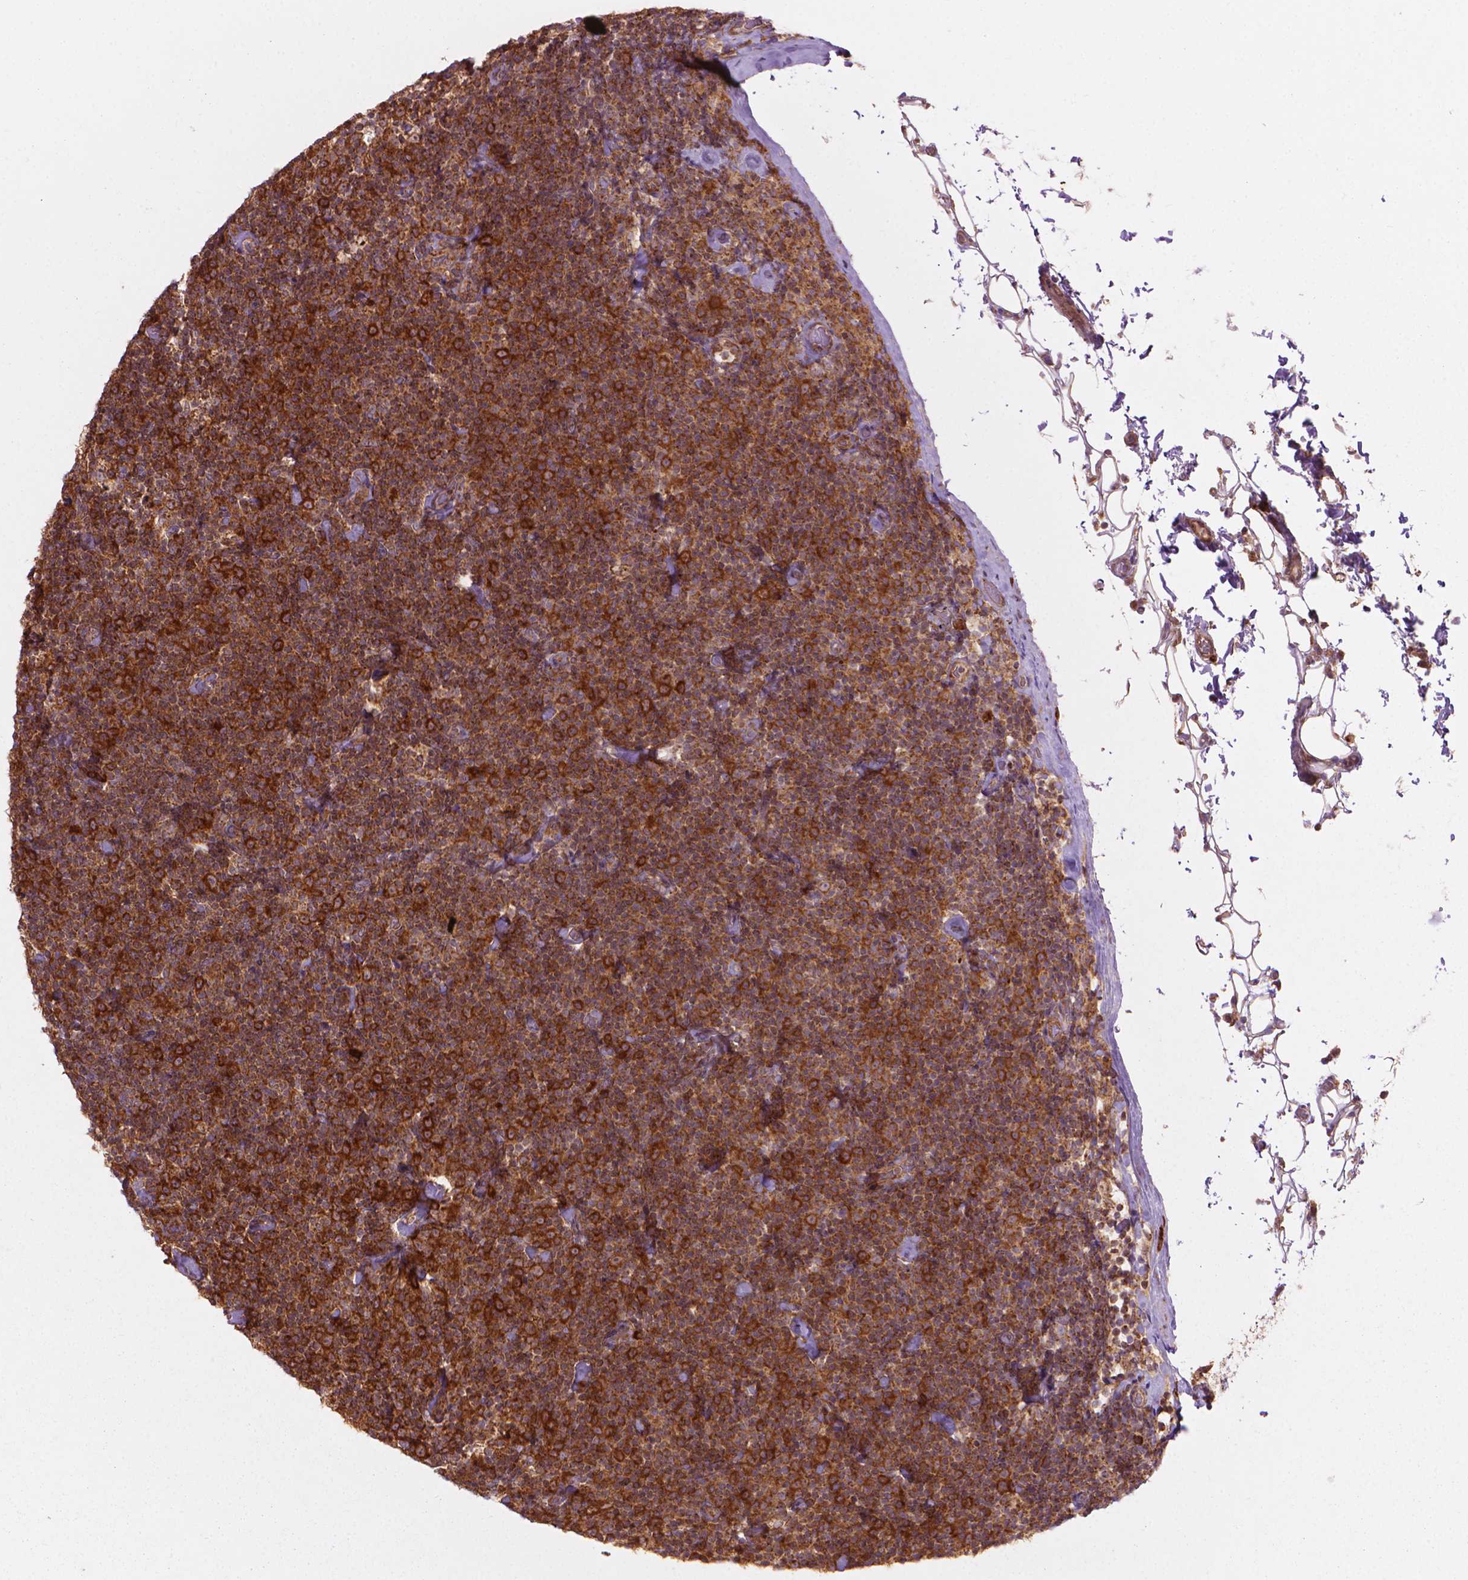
{"staining": {"intensity": "moderate", "quantity": ">75%", "location": "cytoplasmic/membranous"}, "tissue": "lymphoma", "cell_type": "Tumor cells", "image_type": "cancer", "snomed": [{"axis": "morphology", "description": "Malignant lymphoma, non-Hodgkin's type, Low grade"}, {"axis": "topography", "description": "Lymph node"}], "caption": "Low-grade malignant lymphoma, non-Hodgkin's type stained with DAB immunohistochemistry exhibits medium levels of moderate cytoplasmic/membranous positivity in approximately >75% of tumor cells.", "gene": "VARS2", "patient": {"sex": "male", "age": 81}}